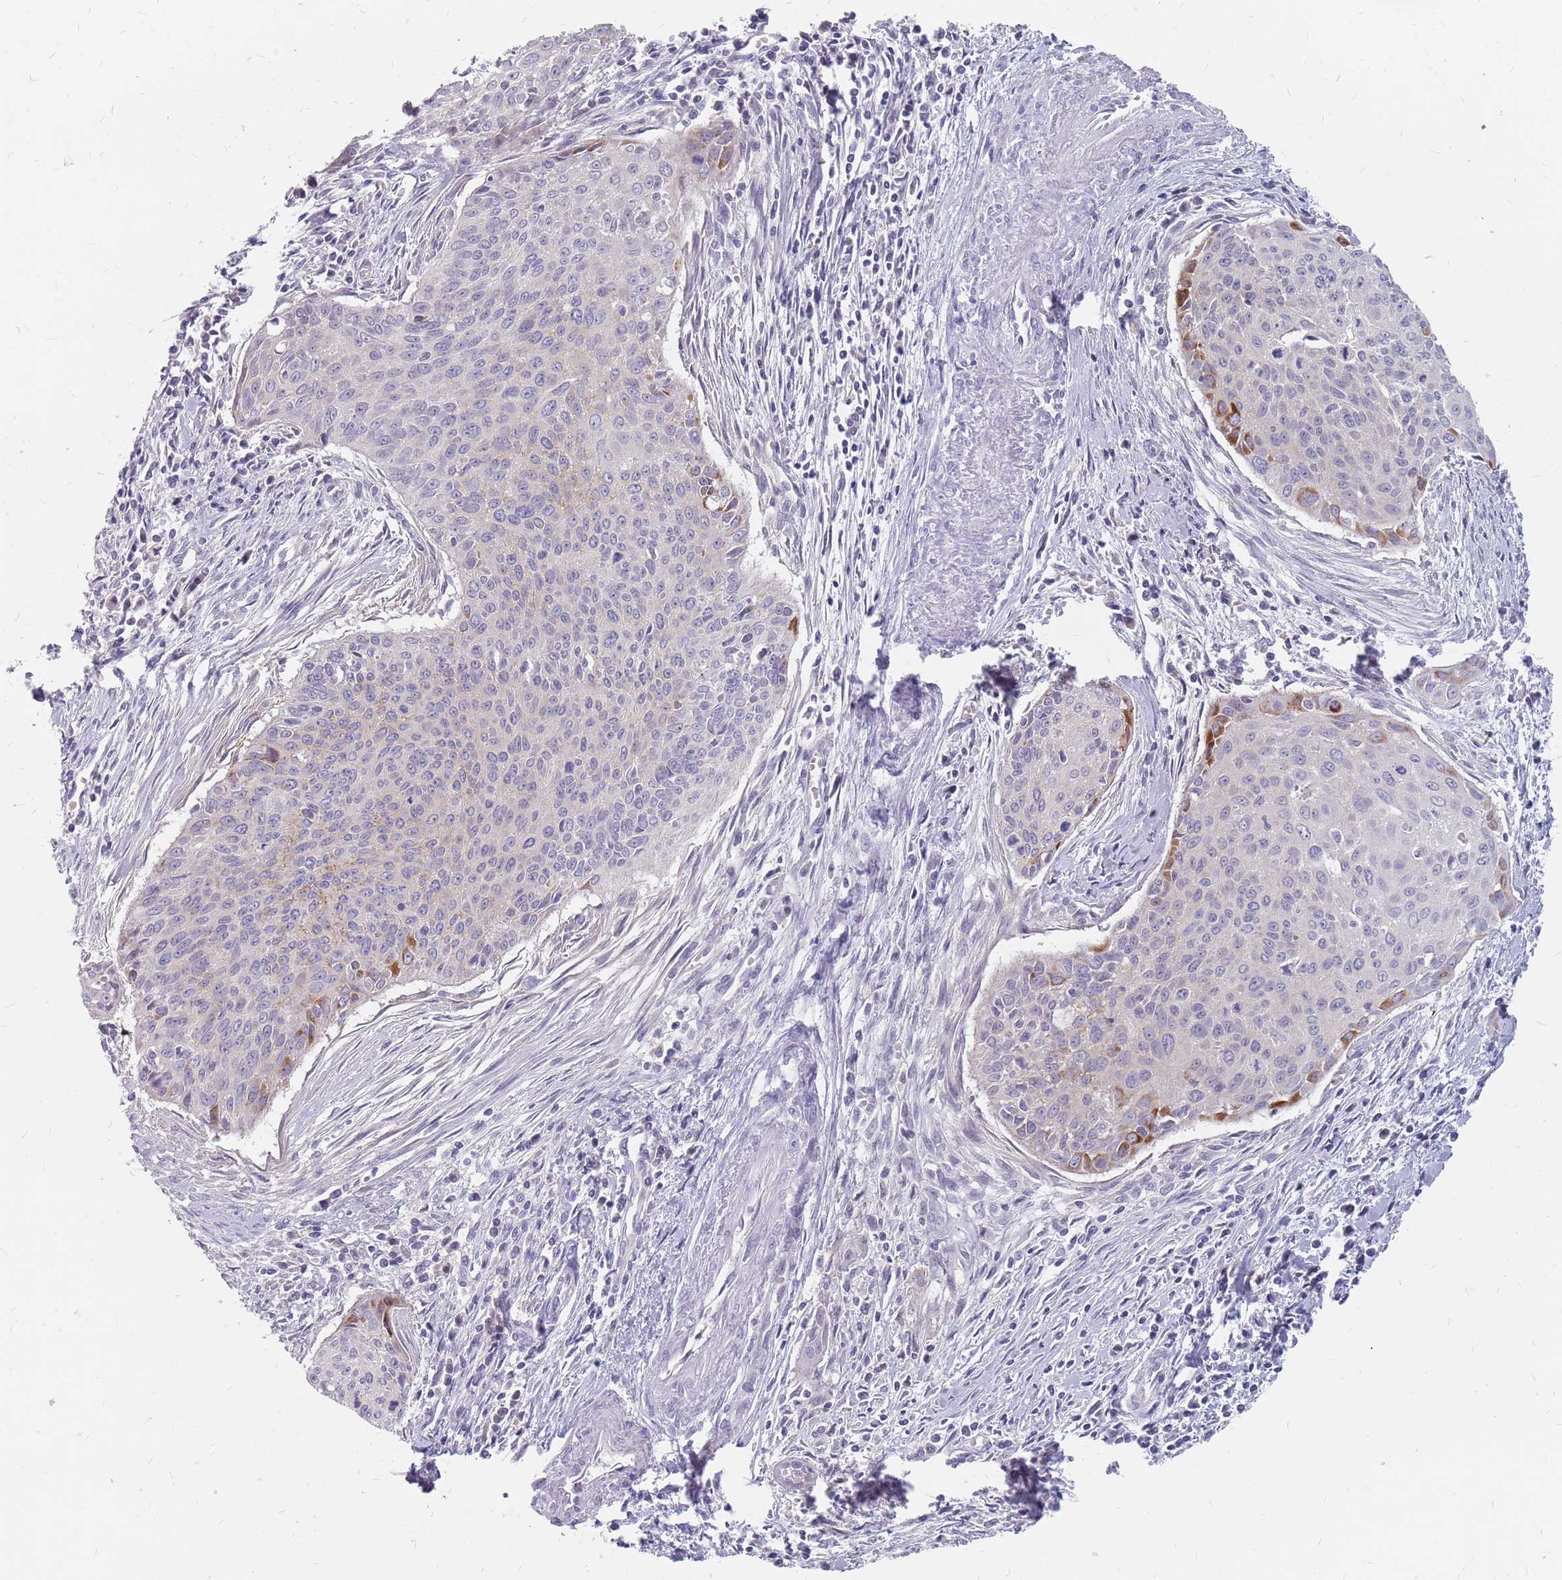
{"staining": {"intensity": "negative", "quantity": "none", "location": "none"}, "tissue": "cervical cancer", "cell_type": "Tumor cells", "image_type": "cancer", "snomed": [{"axis": "morphology", "description": "Squamous cell carcinoma, NOS"}, {"axis": "topography", "description": "Cervix"}], "caption": "Tumor cells are negative for brown protein staining in squamous cell carcinoma (cervical).", "gene": "CMTR2", "patient": {"sex": "female", "age": 55}}